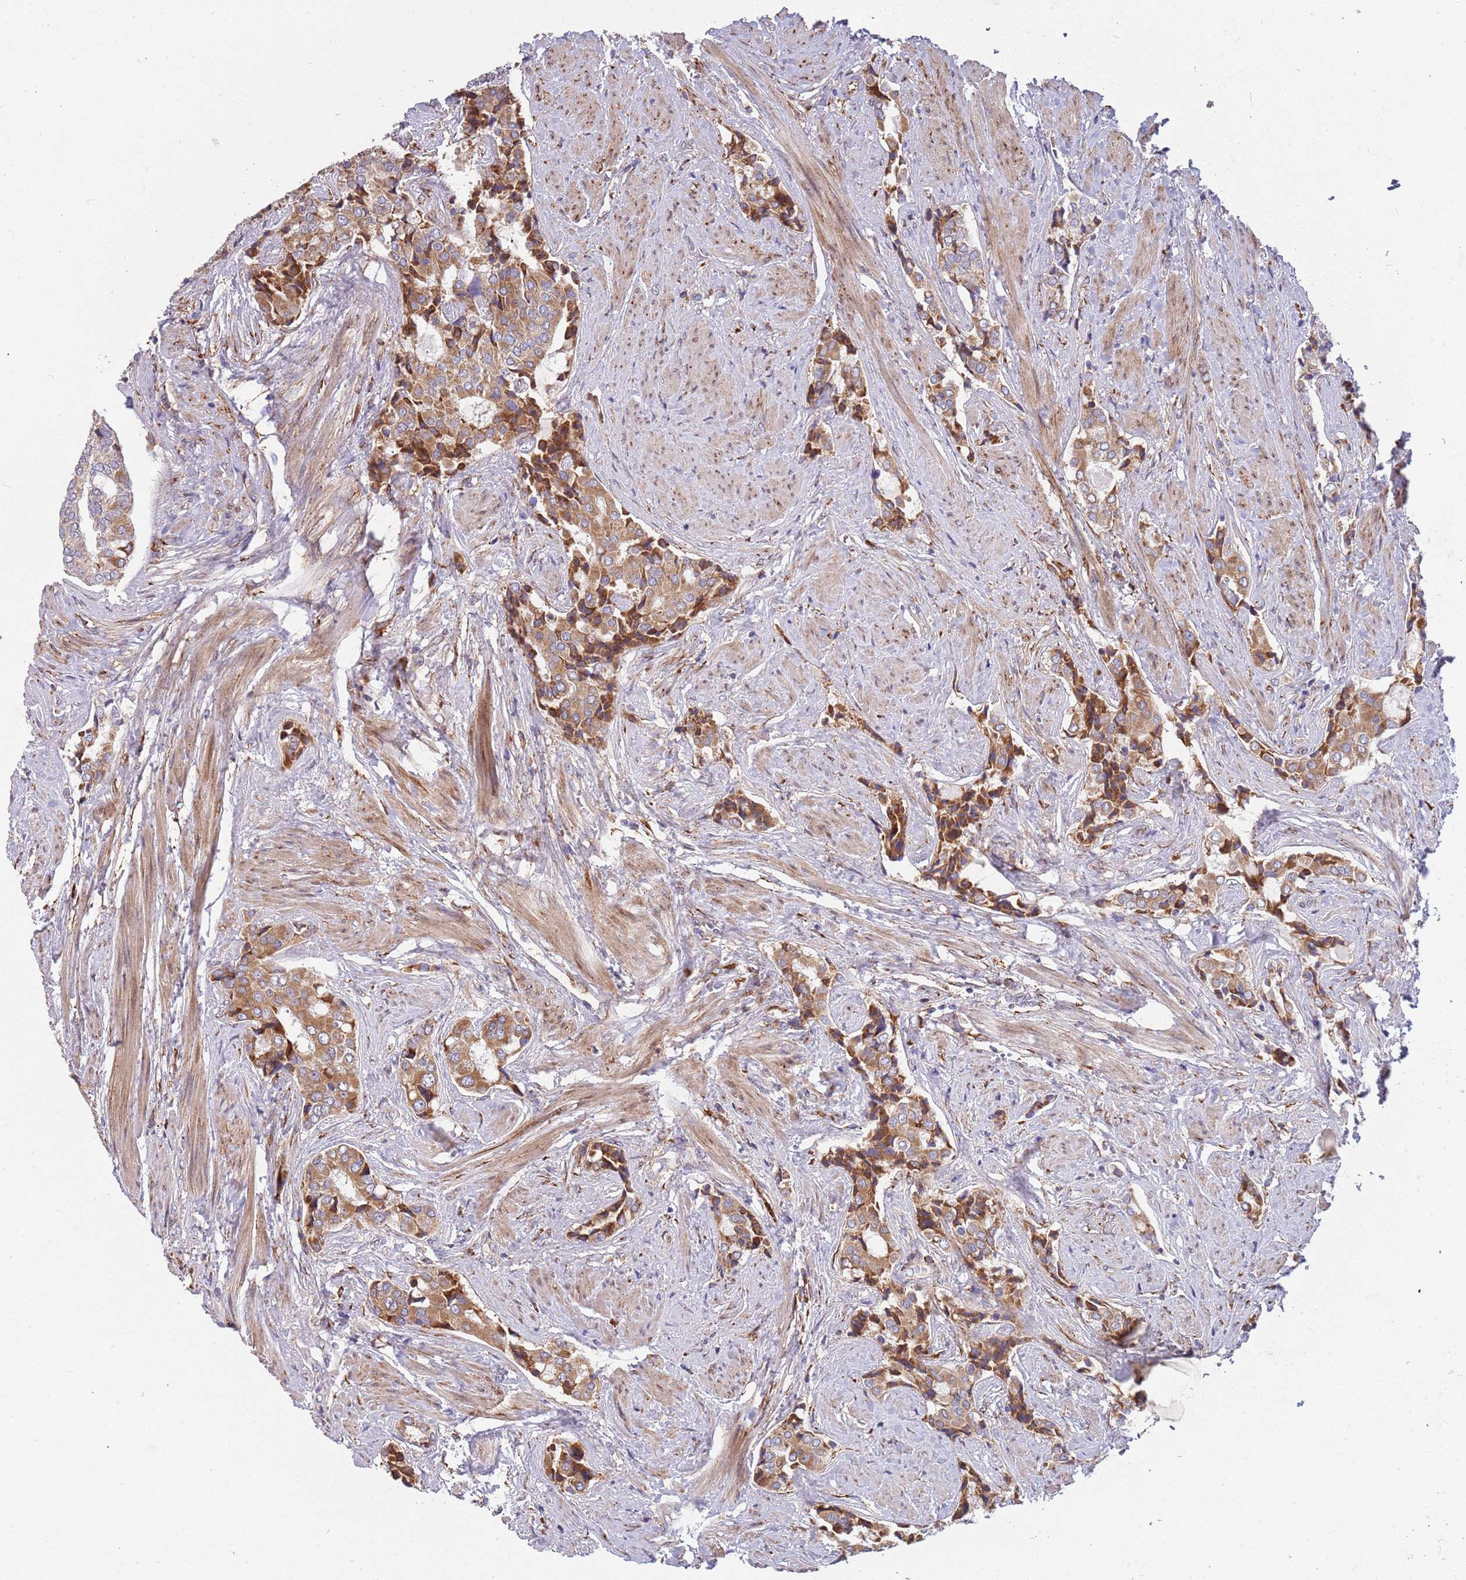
{"staining": {"intensity": "moderate", "quantity": ">75%", "location": "cytoplasmic/membranous"}, "tissue": "prostate cancer", "cell_type": "Tumor cells", "image_type": "cancer", "snomed": [{"axis": "morphology", "description": "Adenocarcinoma, High grade"}, {"axis": "topography", "description": "Prostate"}], "caption": "Immunohistochemical staining of human high-grade adenocarcinoma (prostate) reveals medium levels of moderate cytoplasmic/membranous protein expression in about >75% of tumor cells. The staining is performed using DAB (3,3'-diaminobenzidine) brown chromogen to label protein expression. The nuclei are counter-stained blue using hematoxylin.", "gene": "ARMCX6", "patient": {"sex": "male", "age": 71}}